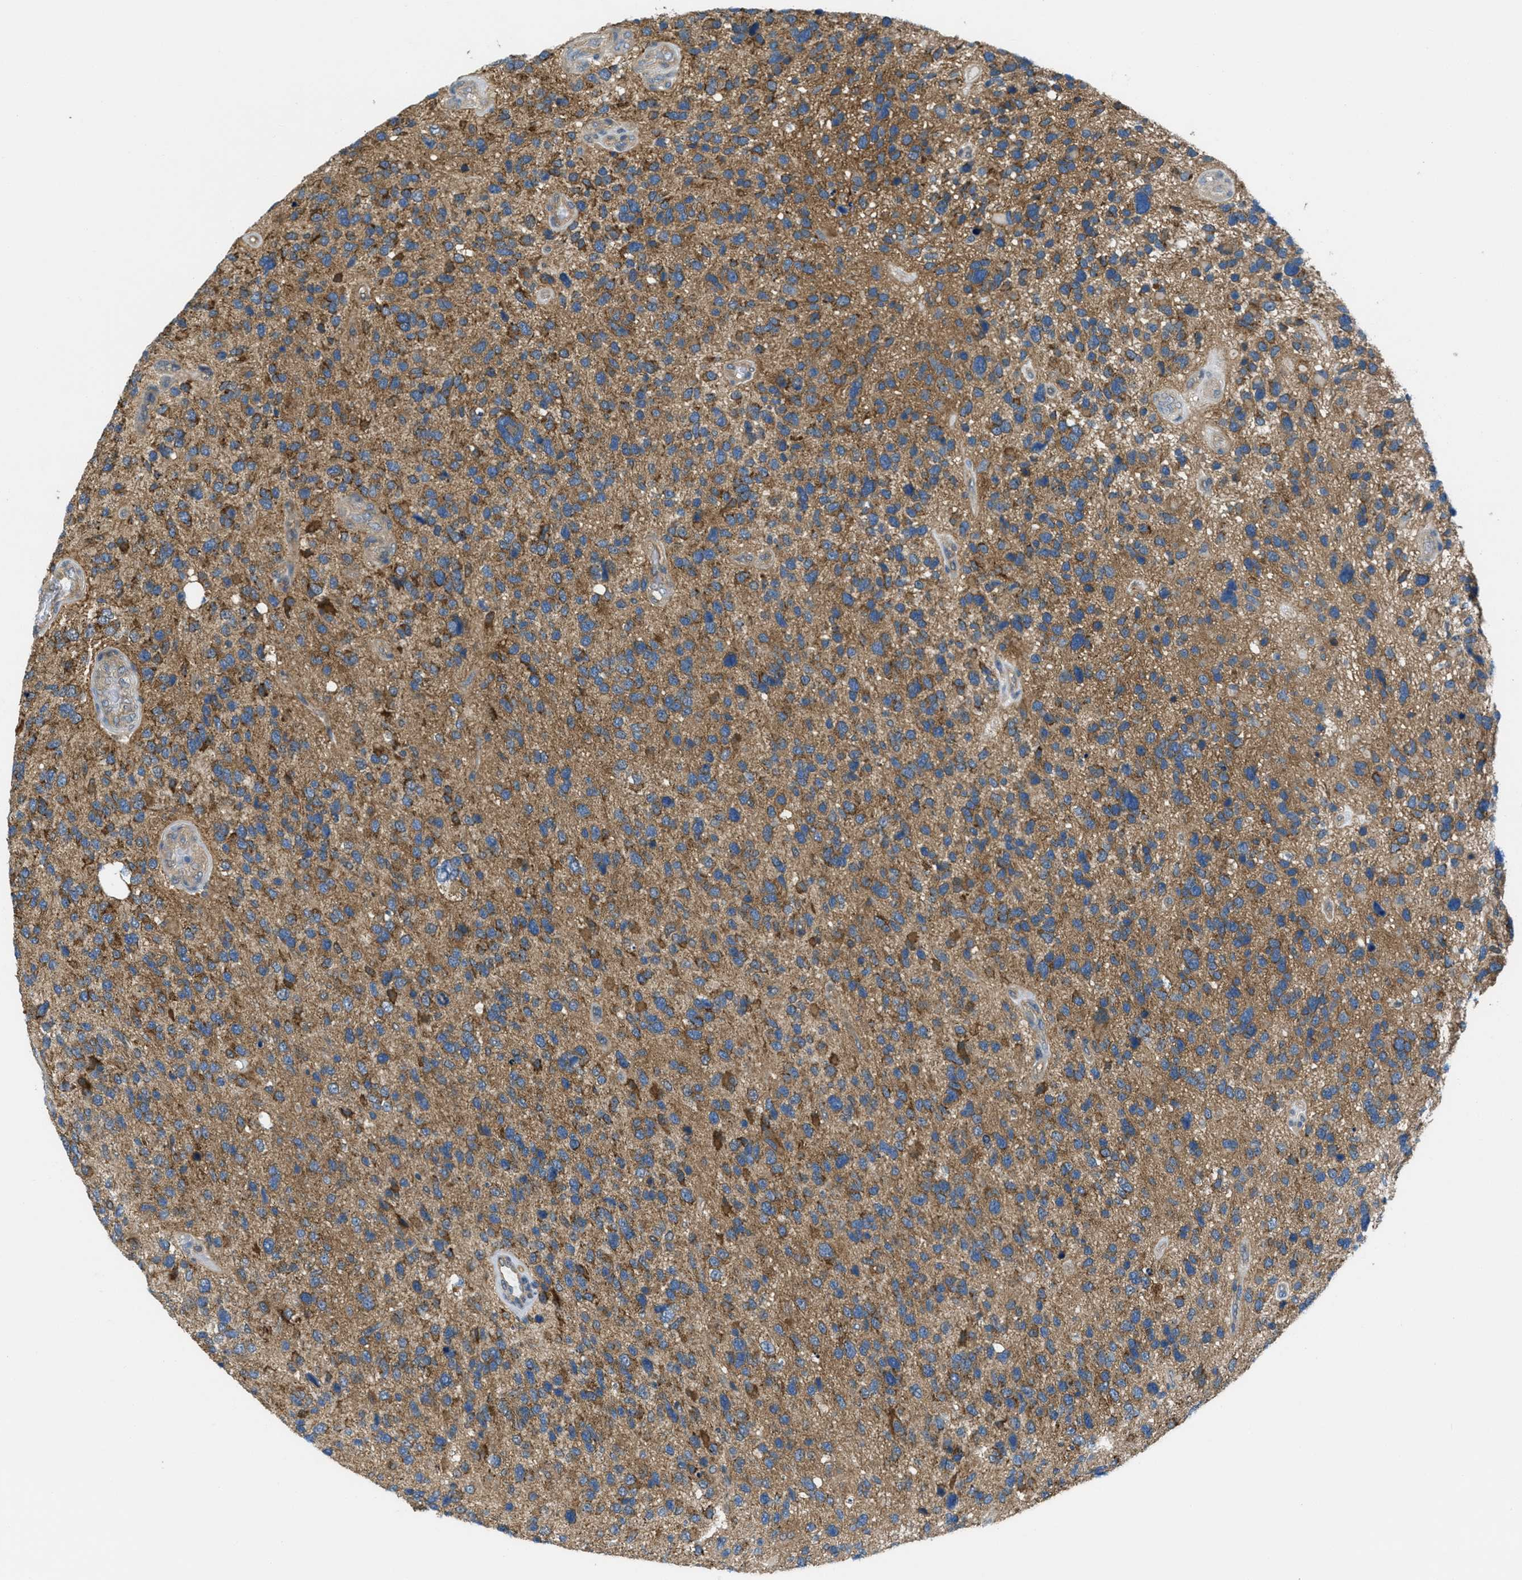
{"staining": {"intensity": "moderate", "quantity": ">75%", "location": "cytoplasmic/membranous"}, "tissue": "glioma", "cell_type": "Tumor cells", "image_type": "cancer", "snomed": [{"axis": "morphology", "description": "Glioma, malignant, High grade"}, {"axis": "topography", "description": "Brain"}], "caption": "Tumor cells reveal medium levels of moderate cytoplasmic/membranous staining in about >75% of cells in human malignant glioma (high-grade).", "gene": "PIP5K1C", "patient": {"sex": "female", "age": 58}}